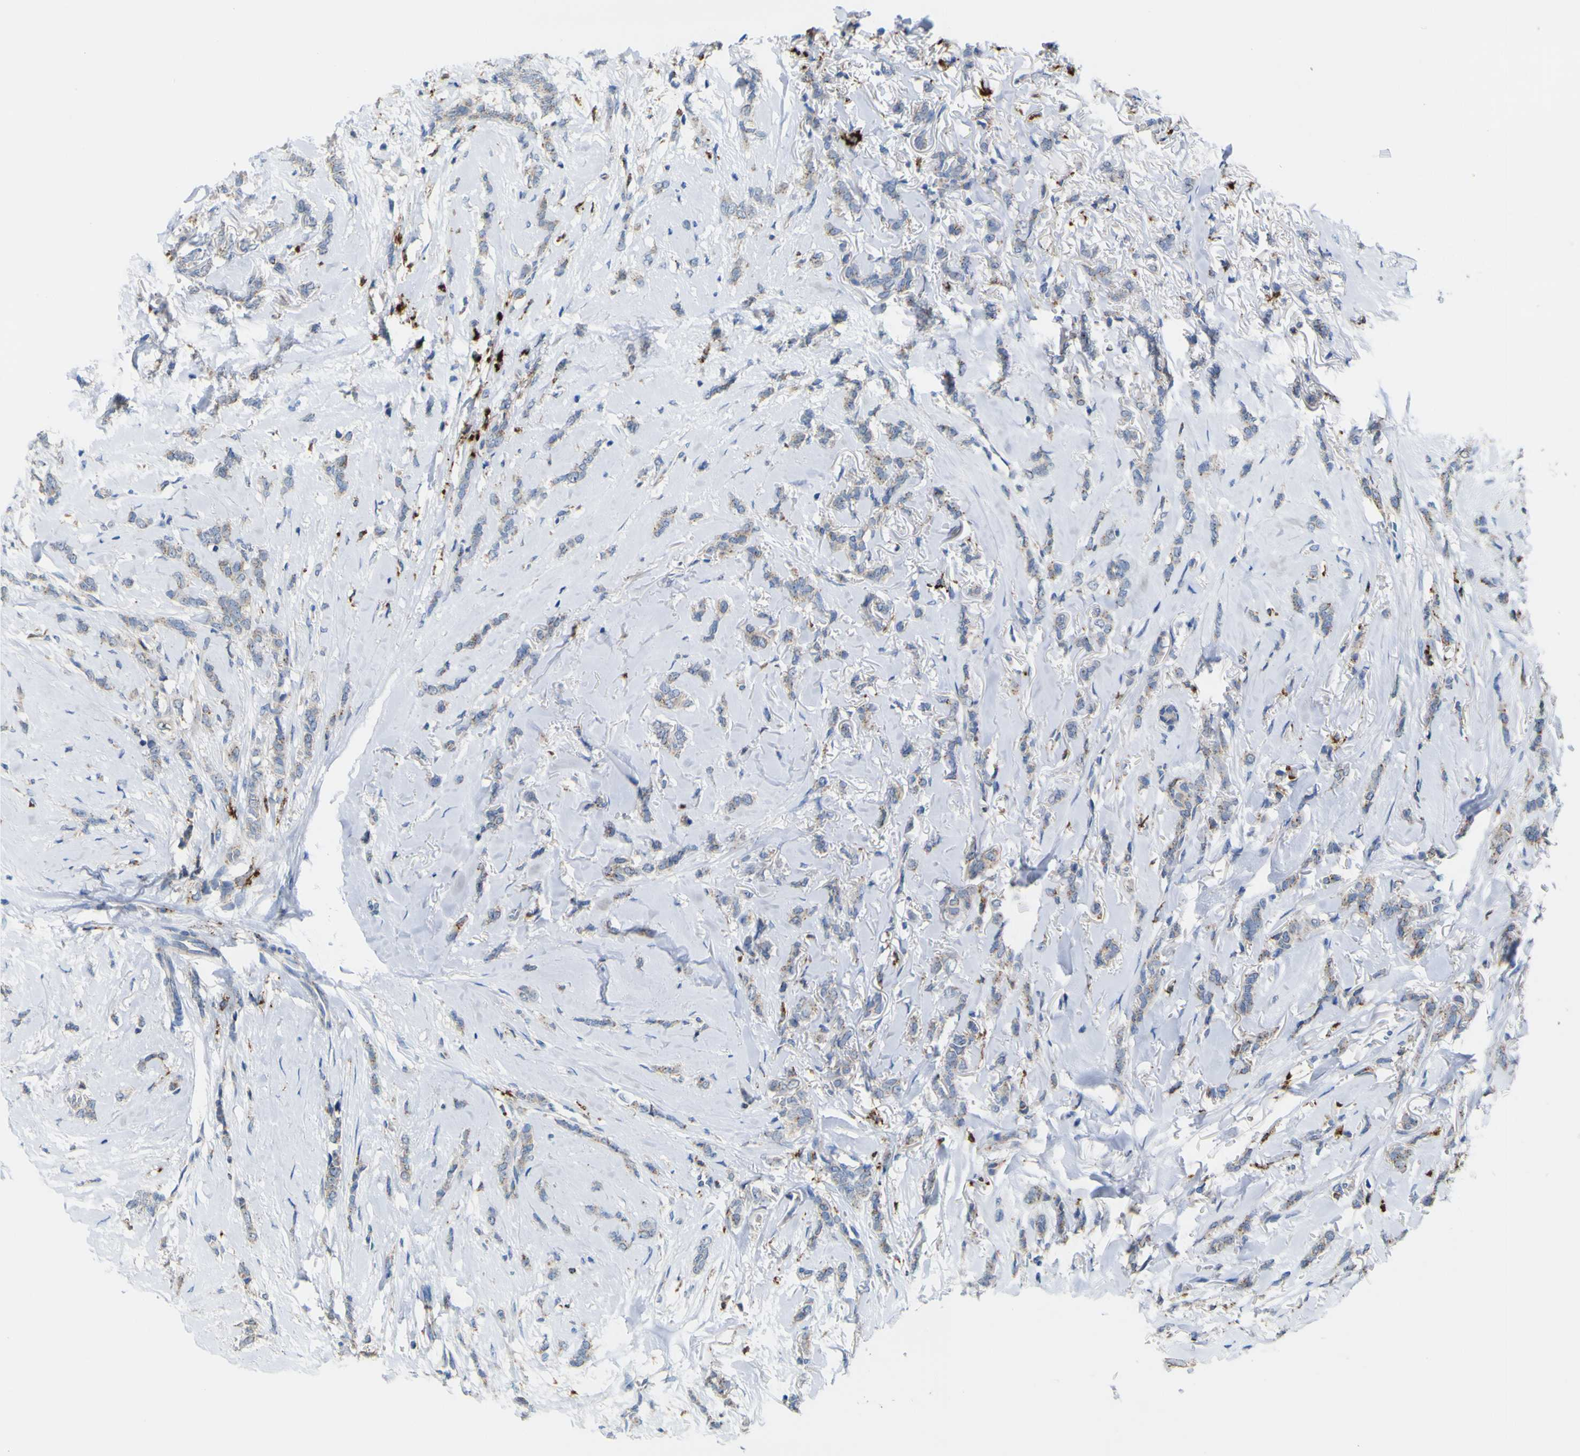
{"staining": {"intensity": "weak", "quantity": "25%-75%", "location": "cytoplasmic/membranous"}, "tissue": "breast cancer", "cell_type": "Tumor cells", "image_type": "cancer", "snomed": [{"axis": "morphology", "description": "Lobular carcinoma"}, {"axis": "topography", "description": "Skin"}, {"axis": "topography", "description": "Breast"}], "caption": "Tumor cells demonstrate low levels of weak cytoplasmic/membranous staining in about 25%-75% of cells in human breast cancer.", "gene": "PLD3", "patient": {"sex": "female", "age": 46}}